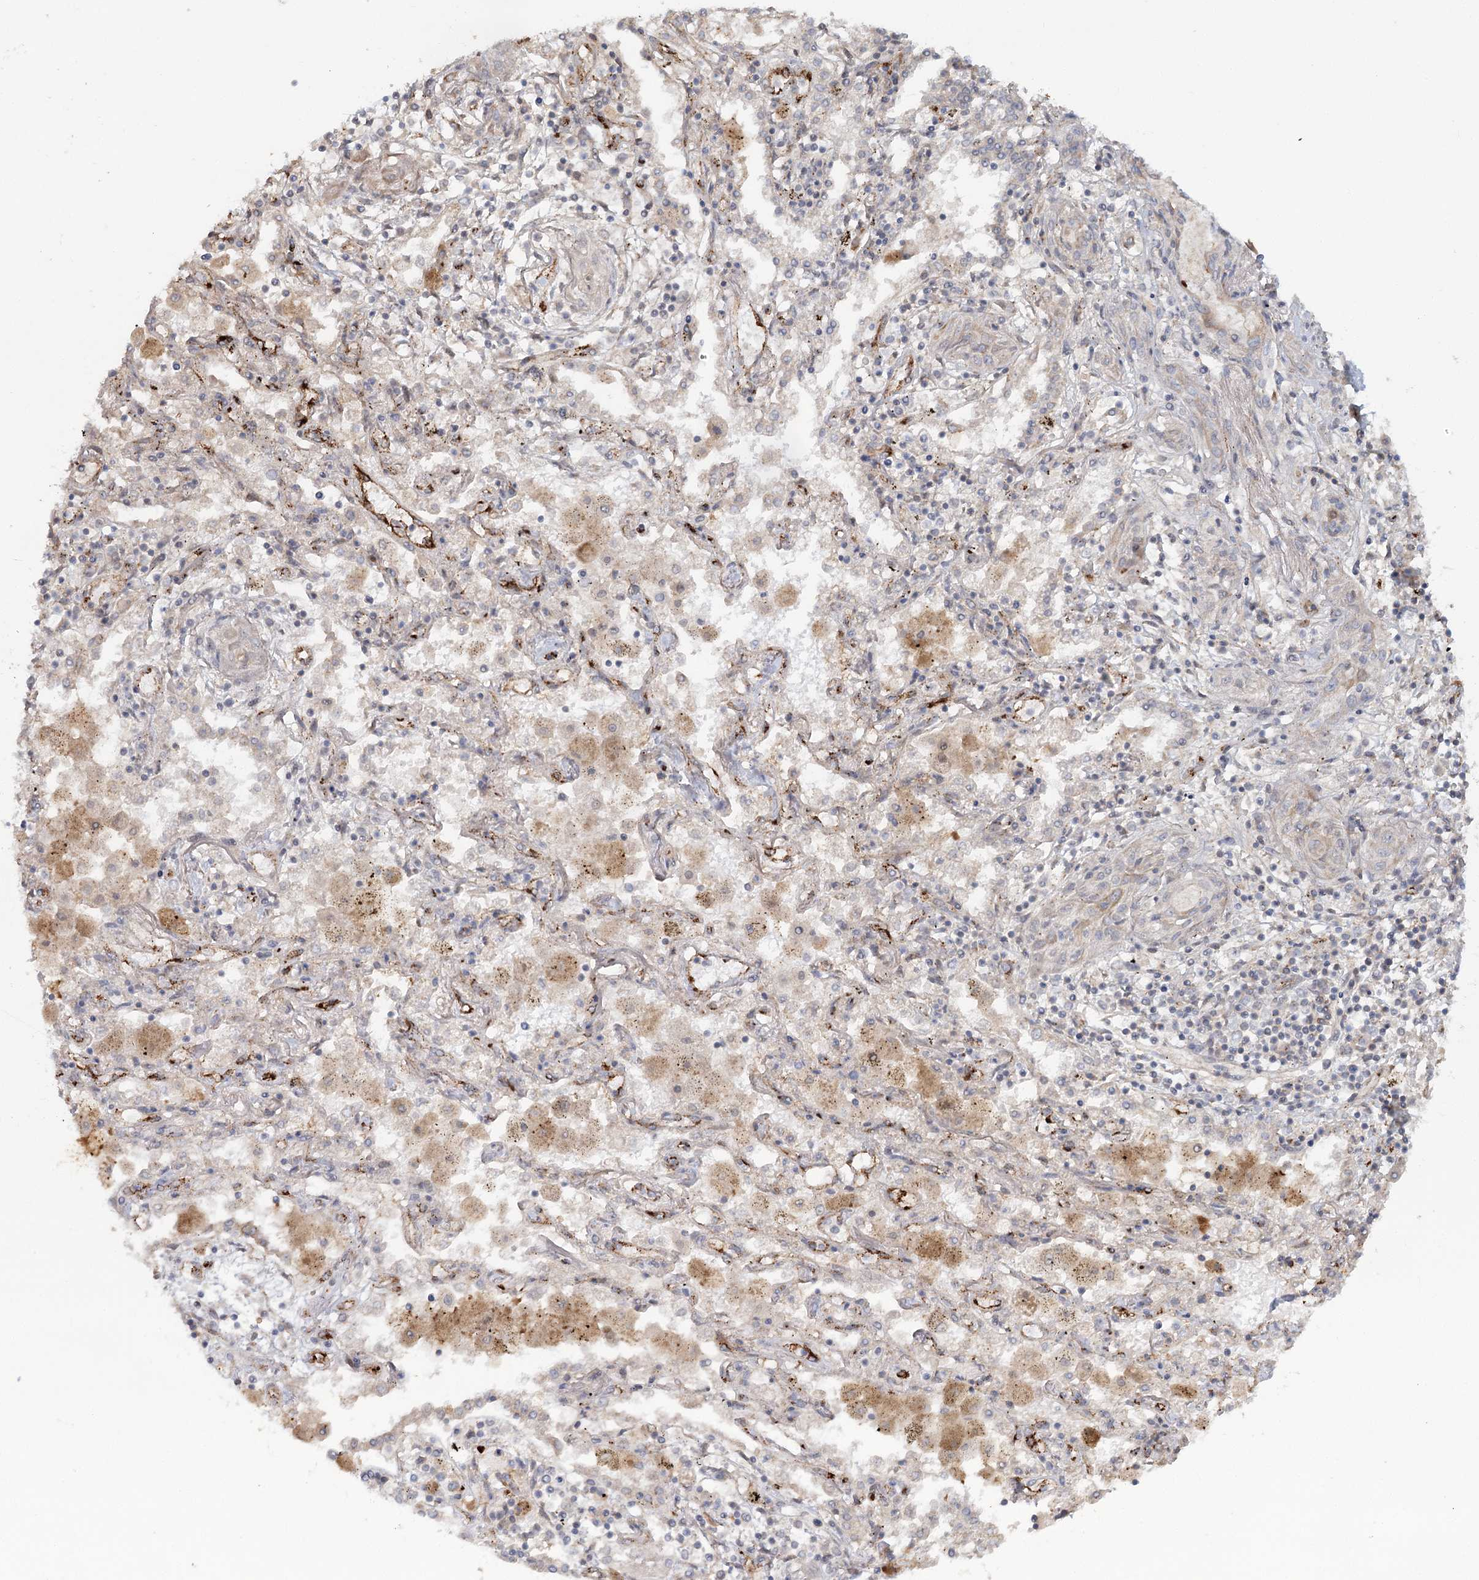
{"staining": {"intensity": "weak", "quantity": "<25%", "location": "cytoplasmic/membranous"}, "tissue": "lung cancer", "cell_type": "Tumor cells", "image_type": "cancer", "snomed": [{"axis": "morphology", "description": "Squamous cell carcinoma, NOS"}, {"axis": "topography", "description": "Lung"}], "caption": "Image shows no protein staining in tumor cells of lung cancer tissue.", "gene": "KBTBD4", "patient": {"sex": "female", "age": 47}}